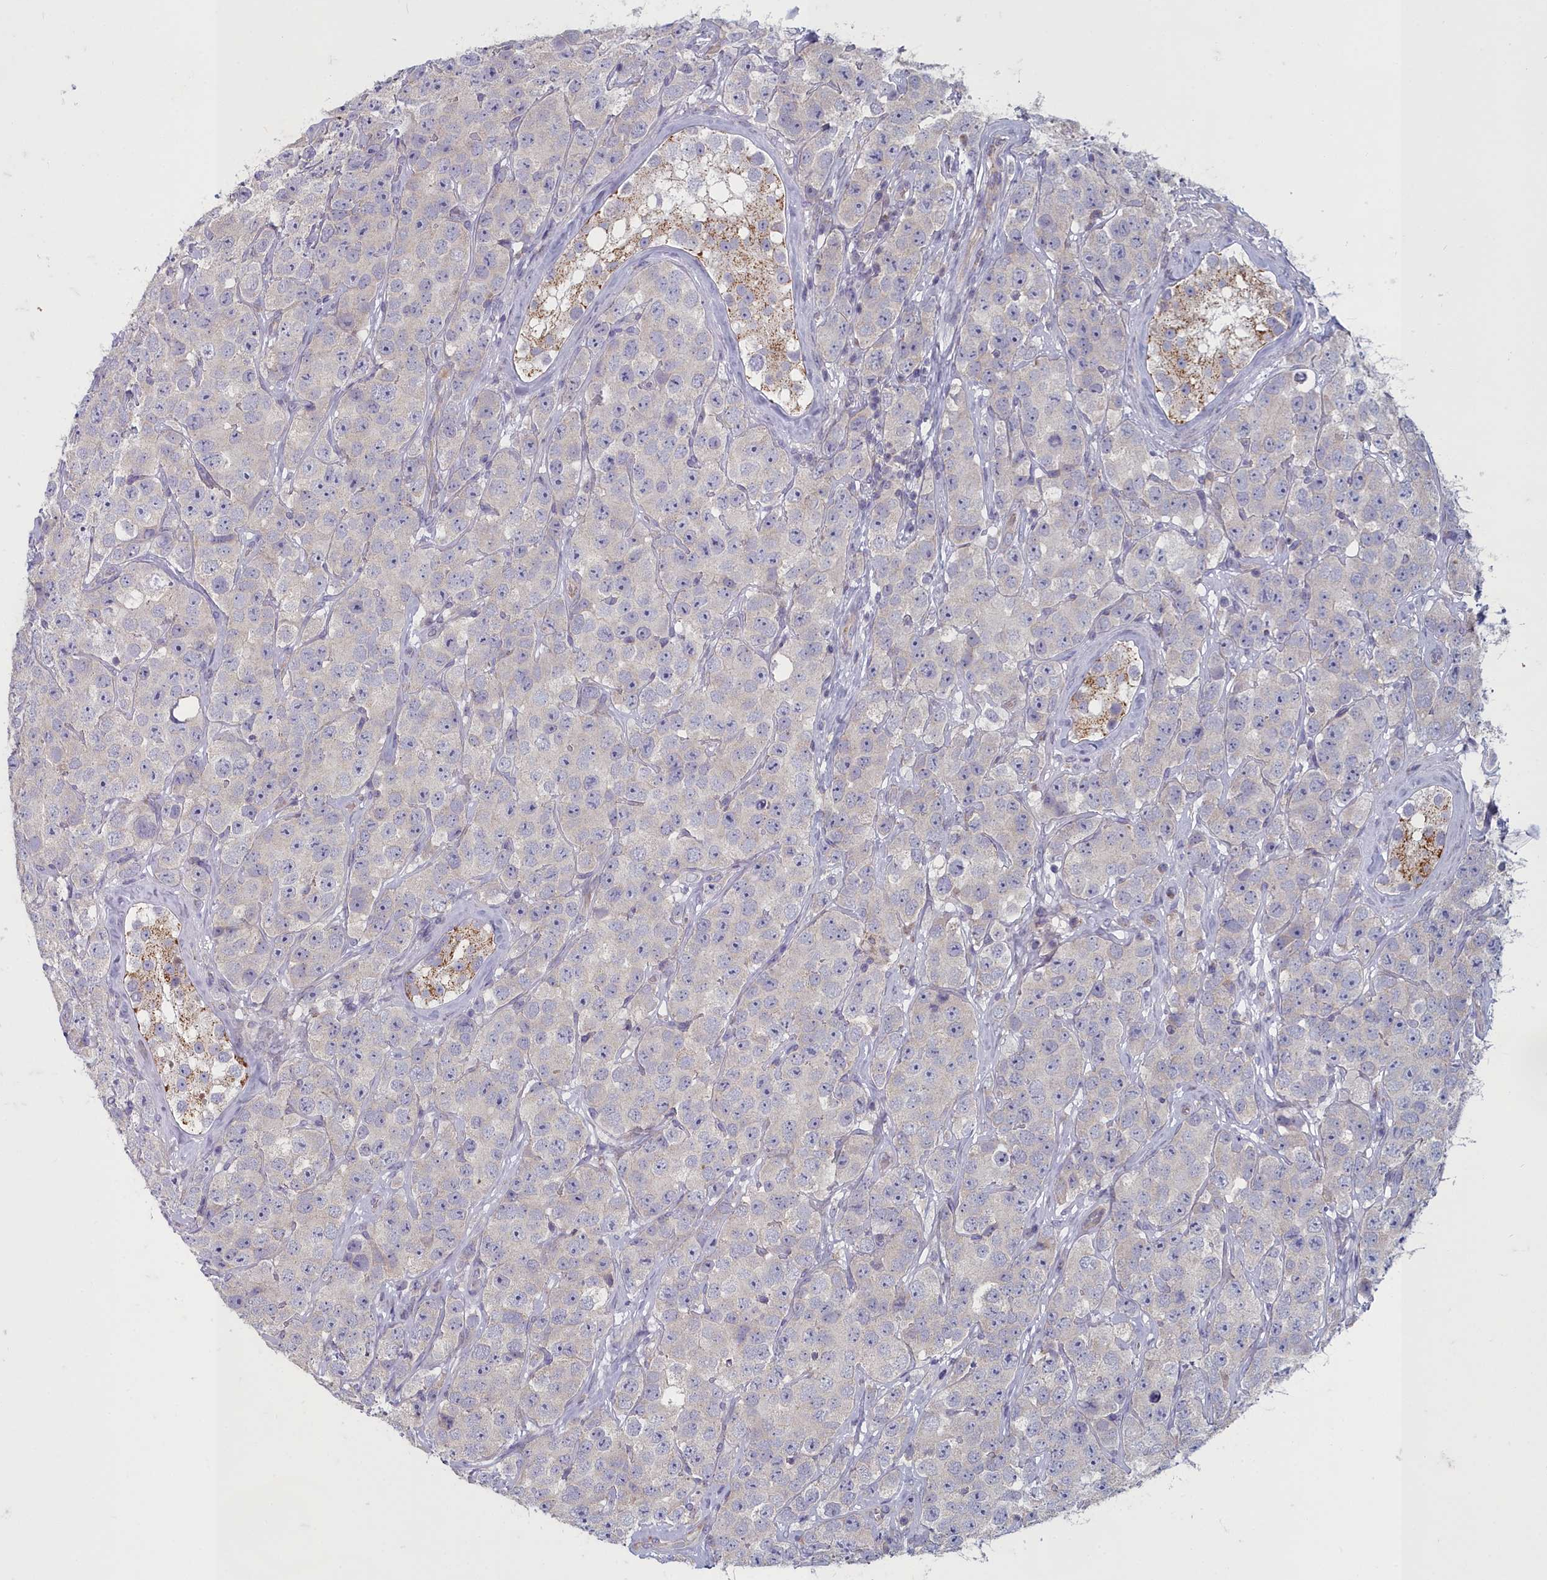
{"staining": {"intensity": "negative", "quantity": "none", "location": "none"}, "tissue": "testis cancer", "cell_type": "Tumor cells", "image_type": "cancer", "snomed": [{"axis": "morphology", "description": "Seminoma, NOS"}, {"axis": "topography", "description": "Testis"}], "caption": "Testis seminoma was stained to show a protein in brown. There is no significant staining in tumor cells.", "gene": "INSYN2A", "patient": {"sex": "male", "age": 28}}